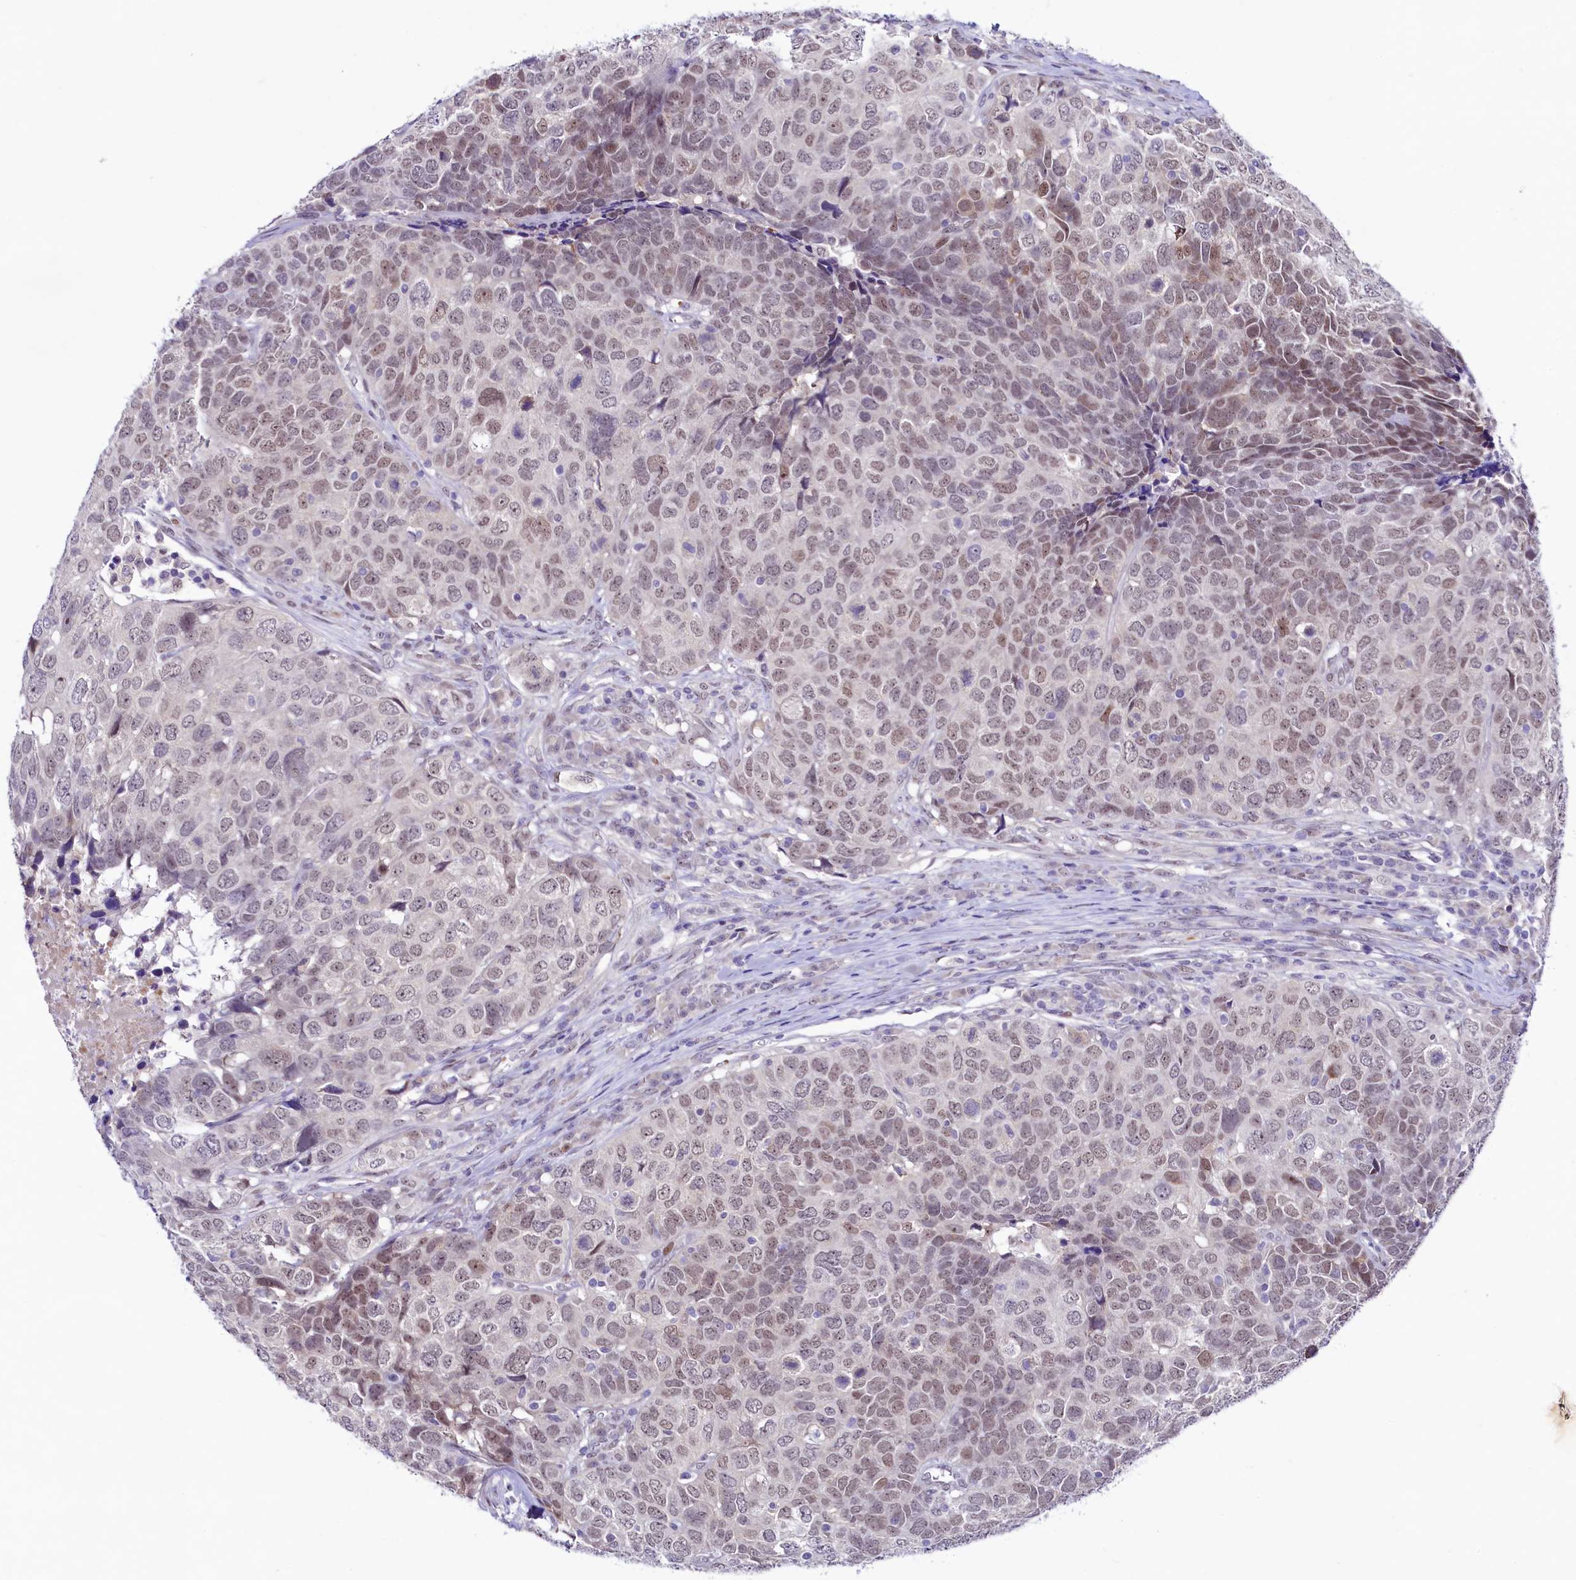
{"staining": {"intensity": "weak", "quantity": "25%-75%", "location": "nuclear"}, "tissue": "head and neck cancer", "cell_type": "Tumor cells", "image_type": "cancer", "snomed": [{"axis": "morphology", "description": "Squamous cell carcinoma, NOS"}, {"axis": "topography", "description": "Head-Neck"}], "caption": "IHC (DAB (3,3'-diaminobenzidine)) staining of human head and neck squamous cell carcinoma displays weak nuclear protein expression in approximately 25%-75% of tumor cells. Immunohistochemistry stains the protein of interest in brown and the nuclei are stained blue.", "gene": "LEUTX", "patient": {"sex": "male", "age": 66}}